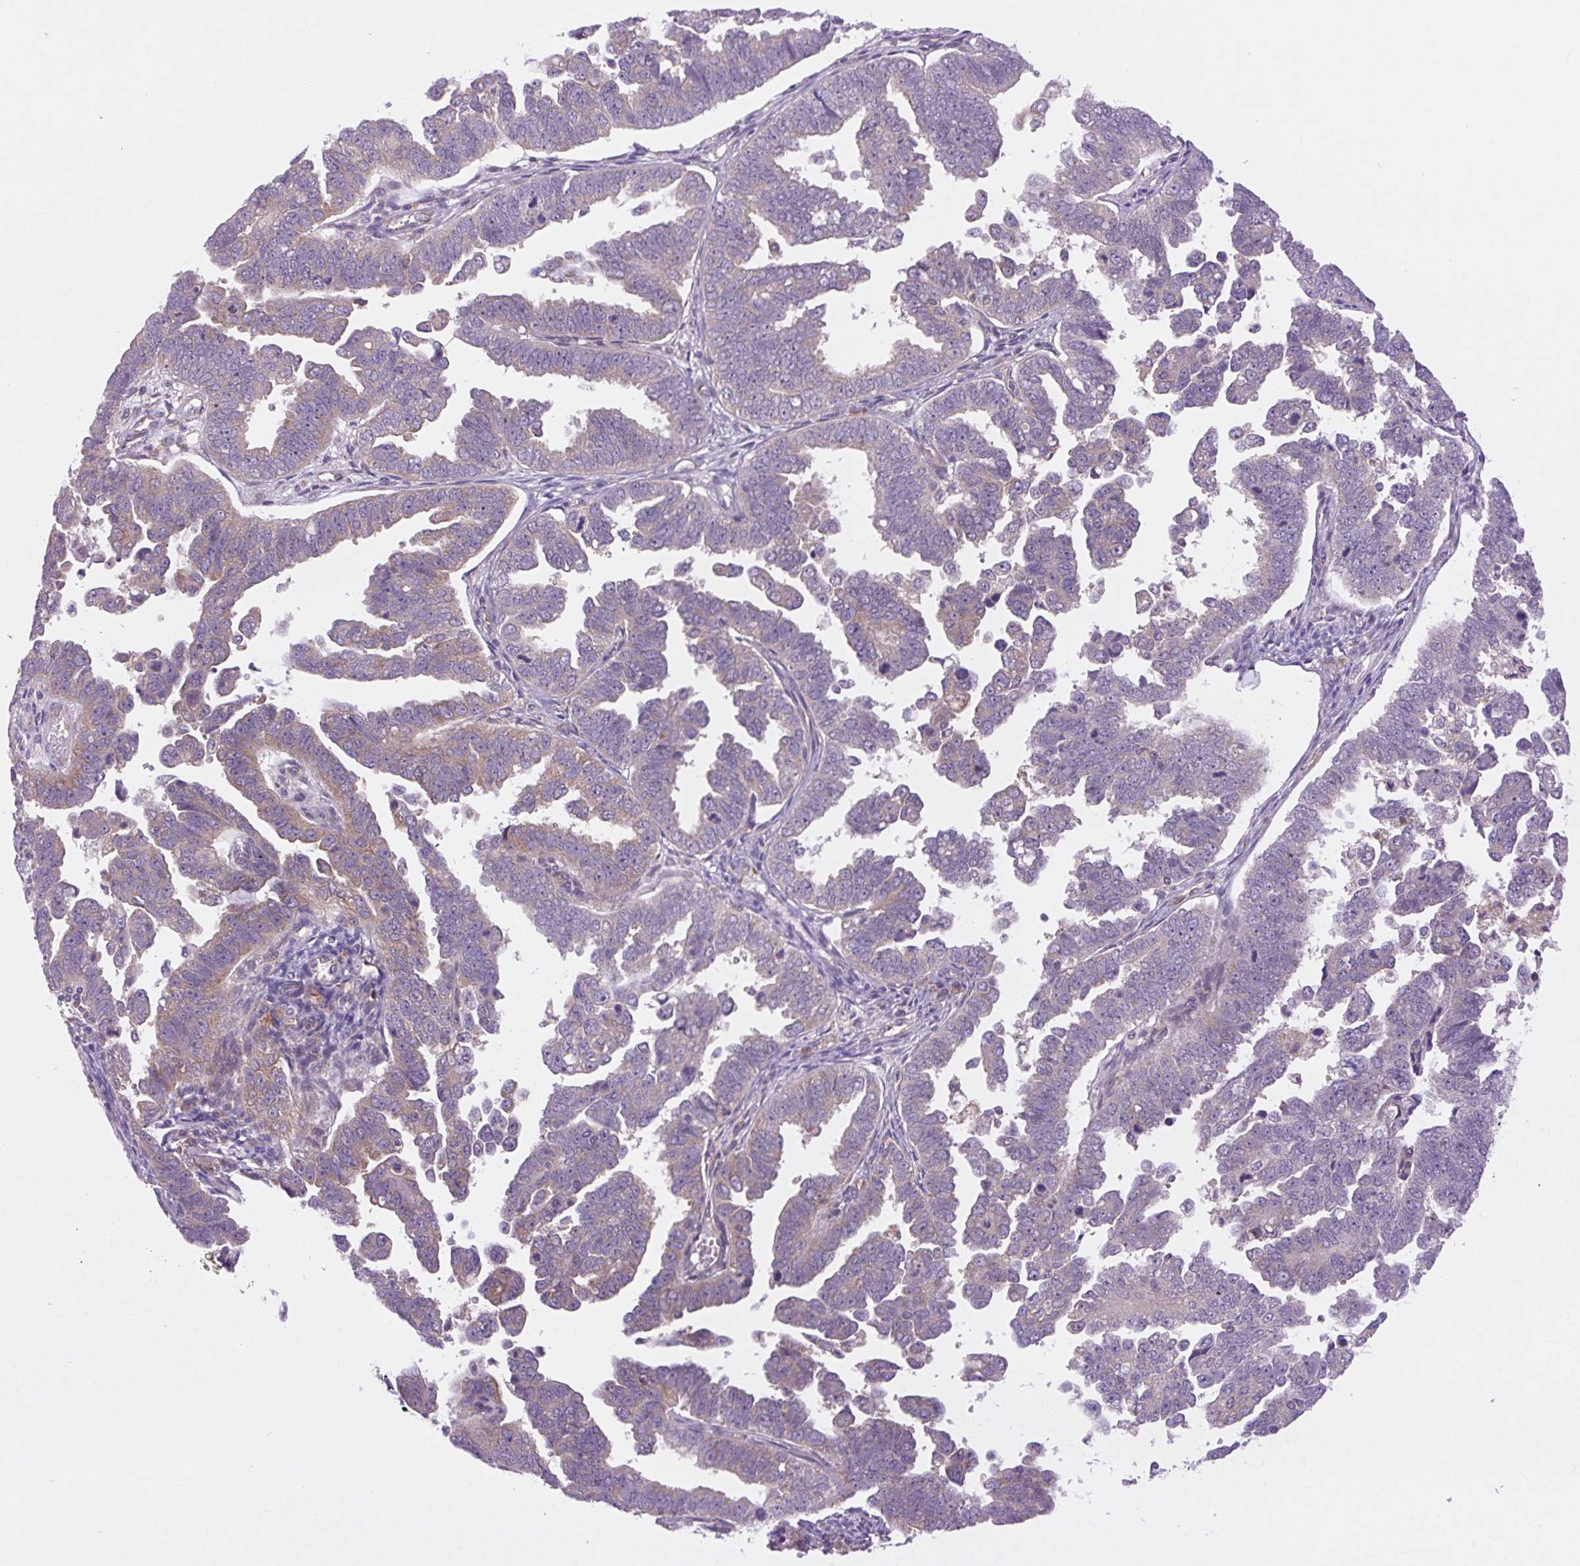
{"staining": {"intensity": "weak", "quantity": "25%-75%", "location": "cytoplasmic/membranous"}, "tissue": "endometrial cancer", "cell_type": "Tumor cells", "image_type": "cancer", "snomed": [{"axis": "morphology", "description": "Adenocarcinoma, NOS"}, {"axis": "topography", "description": "Endometrium"}], "caption": "Endometrial adenocarcinoma stained with DAB (3,3'-diaminobenzidine) immunohistochemistry (IHC) reveals low levels of weak cytoplasmic/membranous expression in approximately 25%-75% of tumor cells.", "gene": "MINK1", "patient": {"sex": "female", "age": 75}}